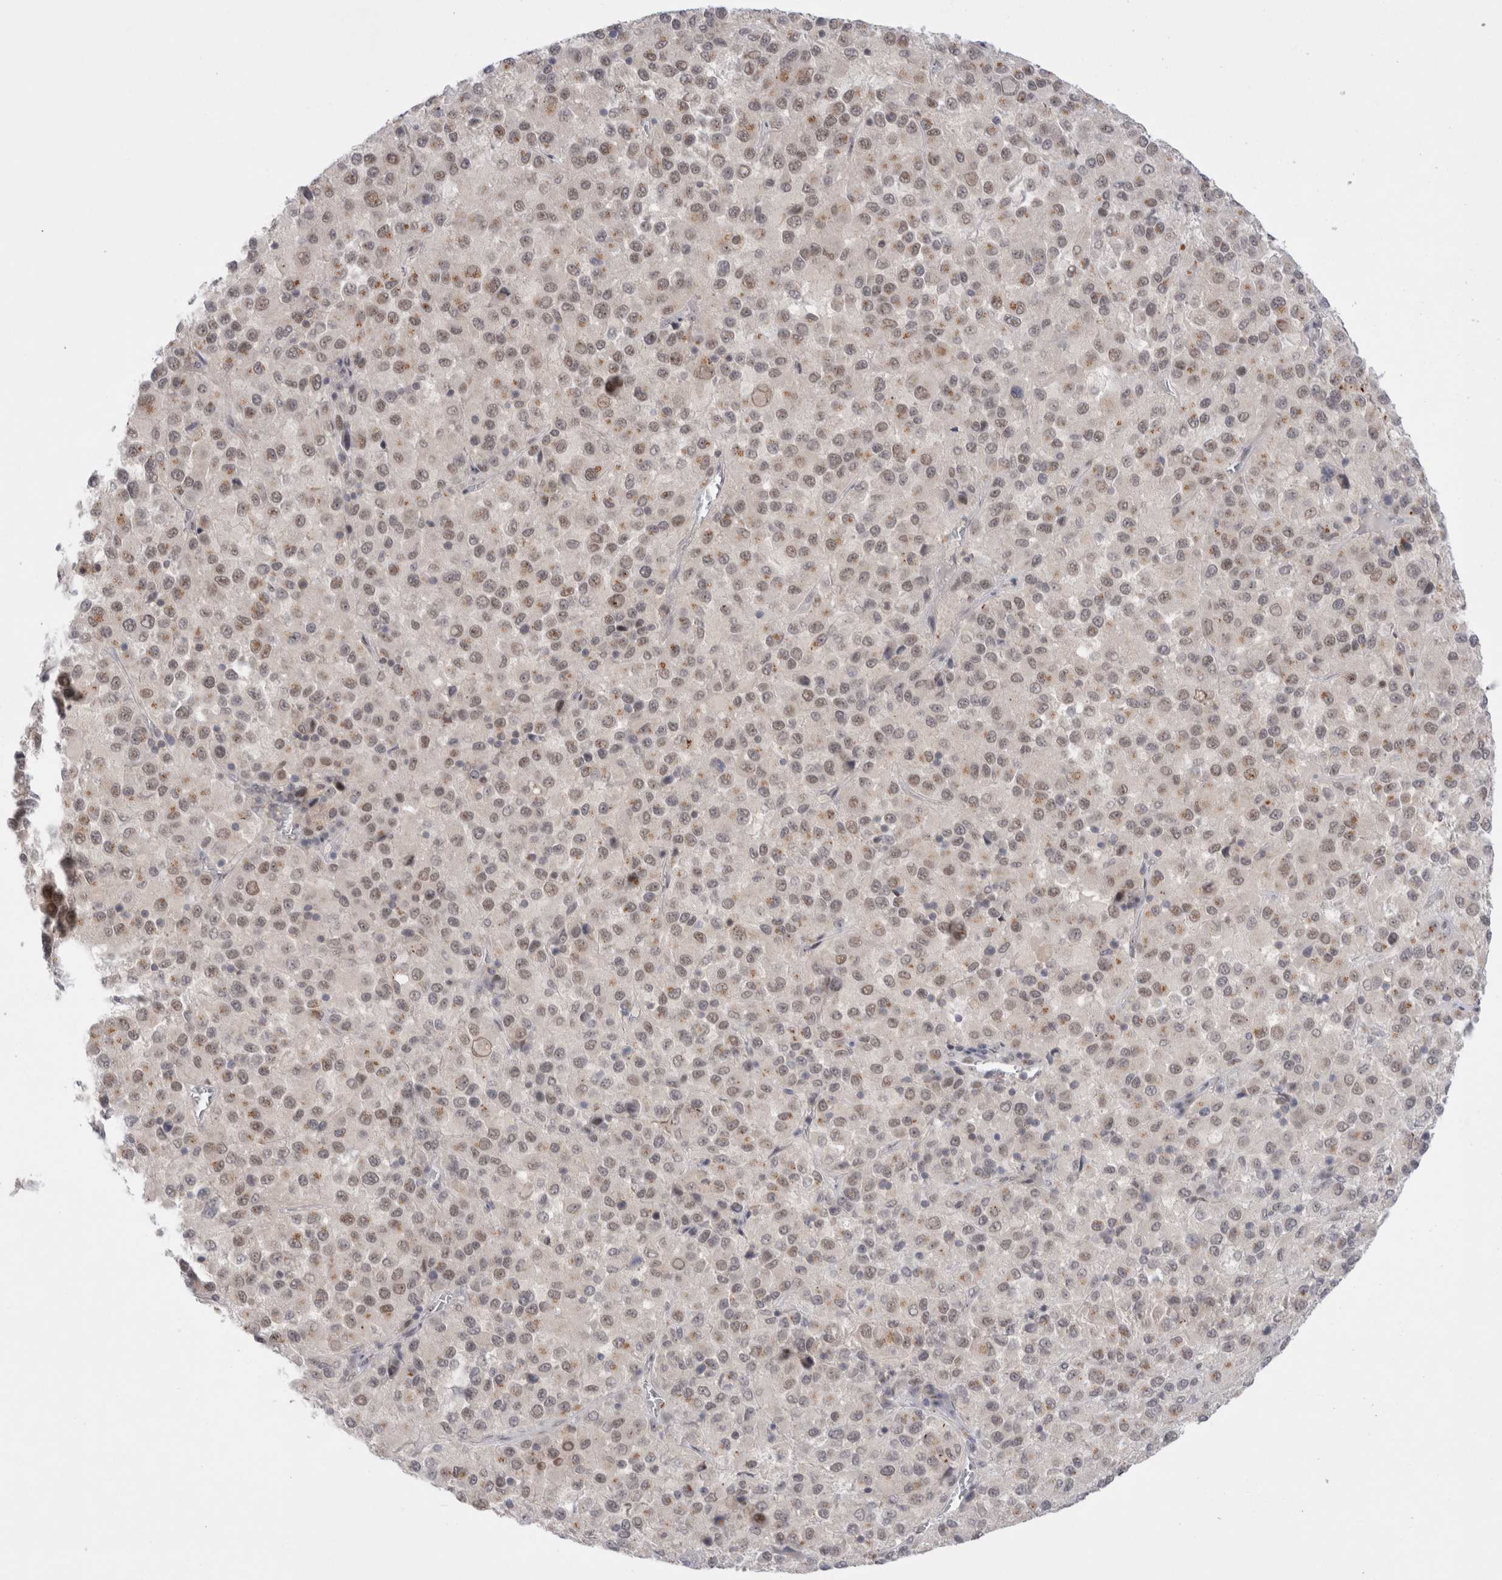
{"staining": {"intensity": "weak", "quantity": ">75%", "location": "nuclear"}, "tissue": "melanoma", "cell_type": "Tumor cells", "image_type": "cancer", "snomed": [{"axis": "morphology", "description": "Malignant melanoma, Metastatic site"}, {"axis": "topography", "description": "Lung"}], "caption": "Immunohistochemistry (DAB) staining of malignant melanoma (metastatic site) demonstrates weak nuclear protein positivity in about >75% of tumor cells.", "gene": "CERS5", "patient": {"sex": "male", "age": 64}}